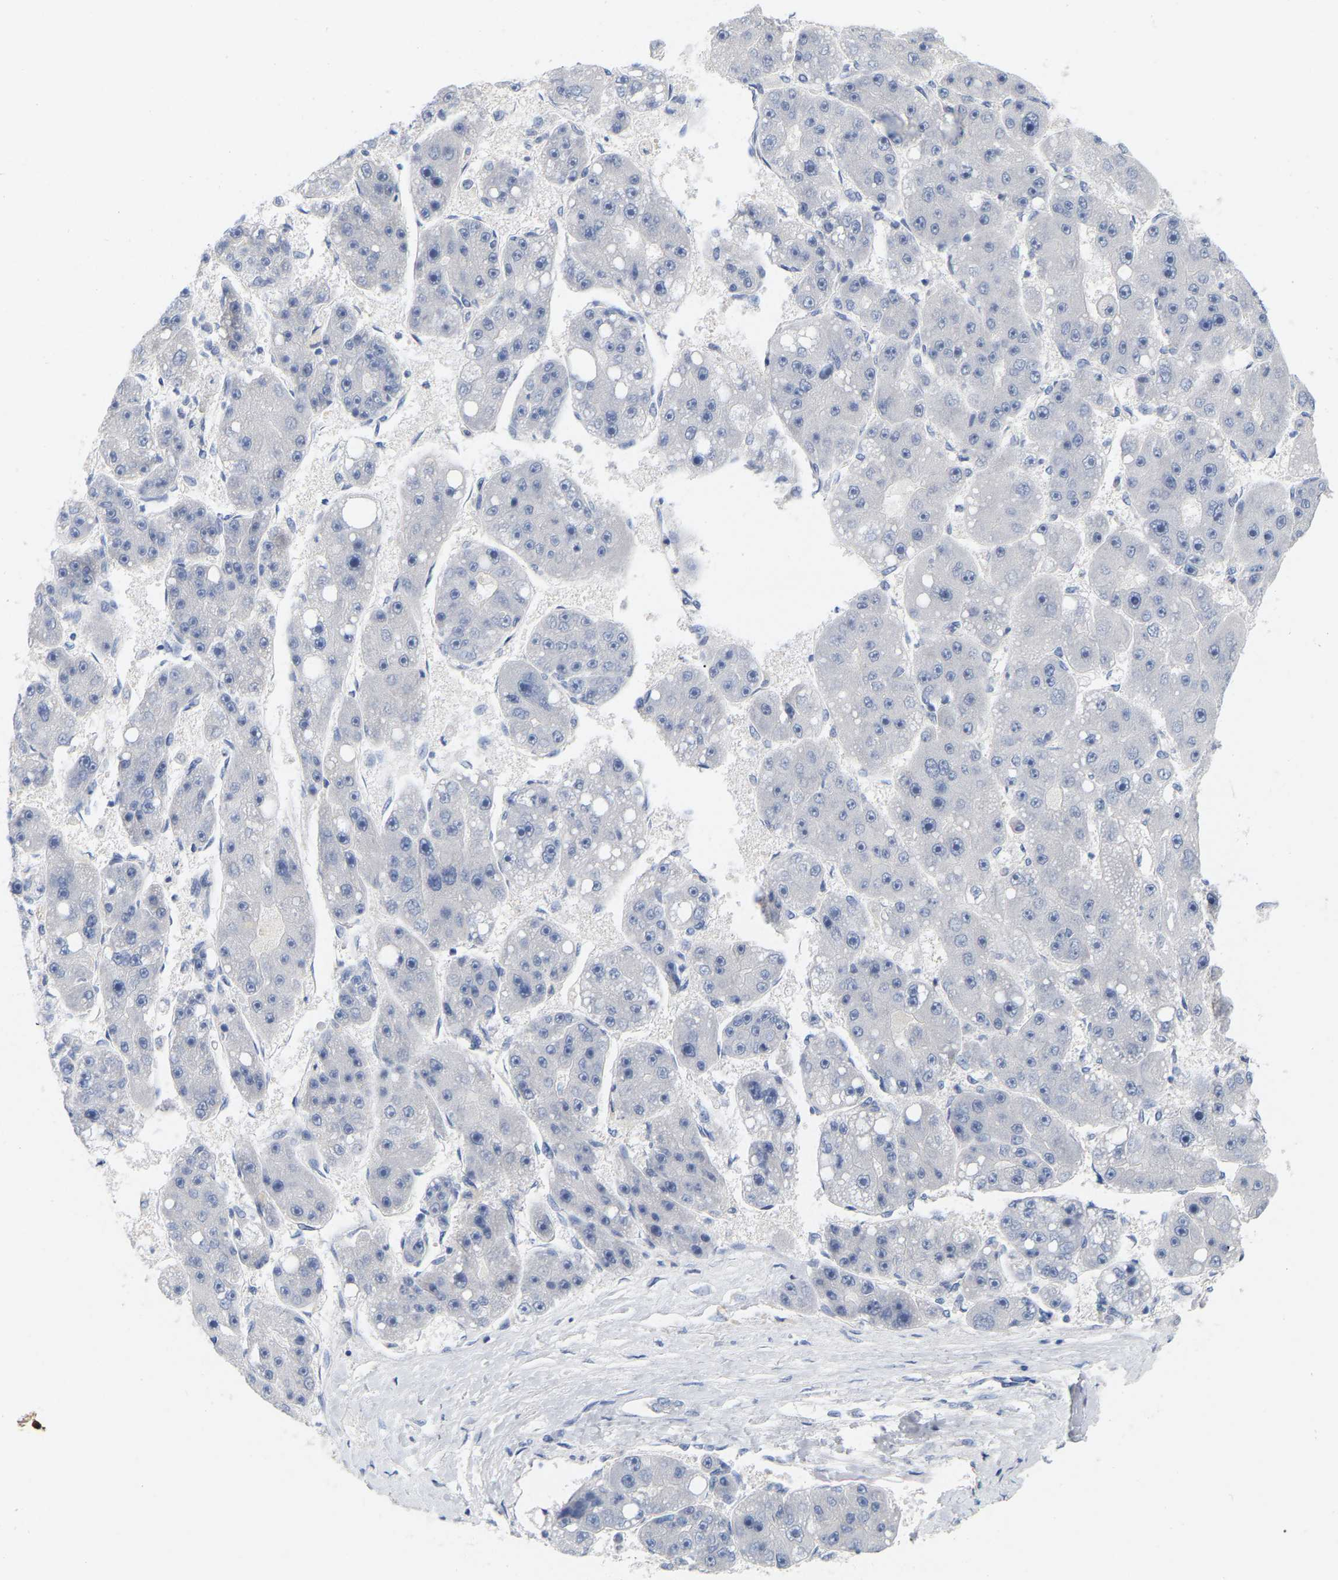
{"staining": {"intensity": "negative", "quantity": "none", "location": "none"}, "tissue": "liver cancer", "cell_type": "Tumor cells", "image_type": "cancer", "snomed": [{"axis": "morphology", "description": "Carcinoma, Hepatocellular, NOS"}, {"axis": "topography", "description": "Liver"}], "caption": "A micrograph of human hepatocellular carcinoma (liver) is negative for staining in tumor cells. Nuclei are stained in blue.", "gene": "WIPI2", "patient": {"sex": "female", "age": 61}}